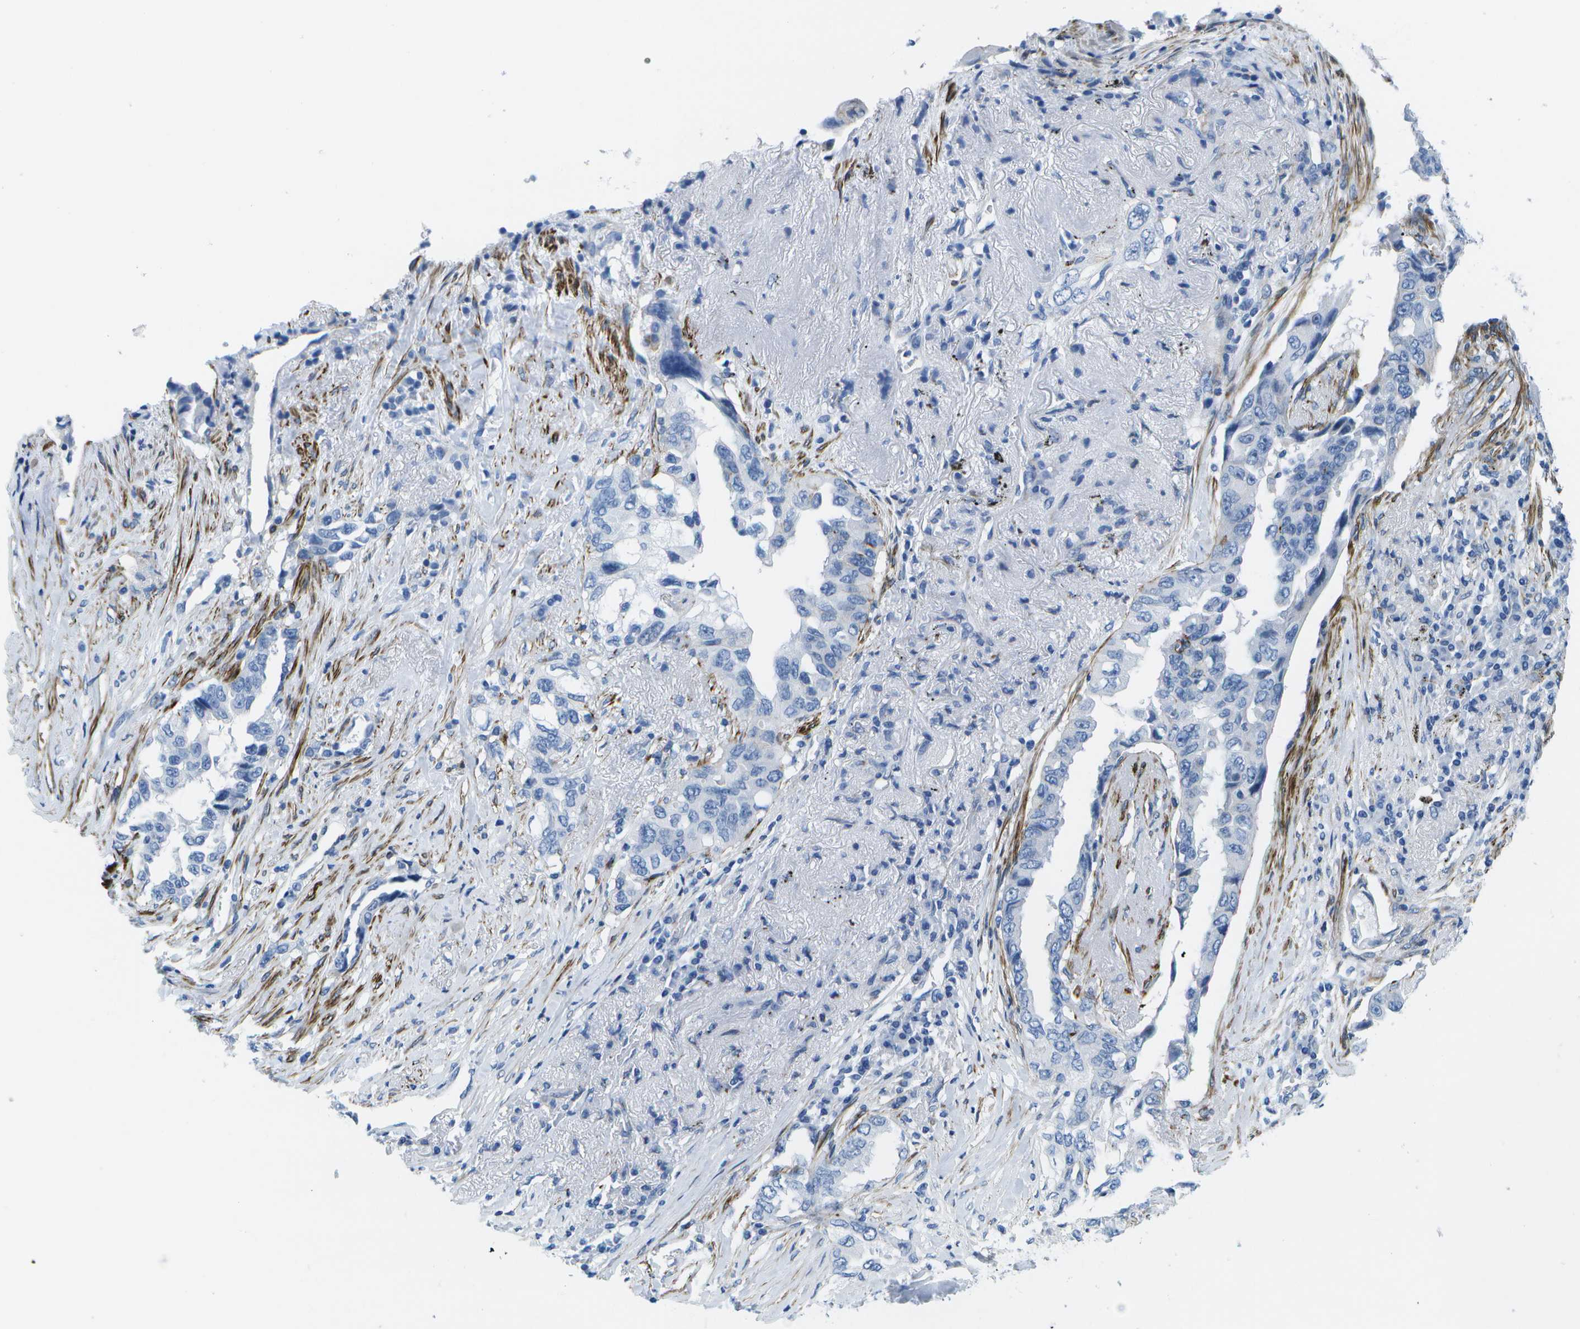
{"staining": {"intensity": "negative", "quantity": "none", "location": "none"}, "tissue": "lung cancer", "cell_type": "Tumor cells", "image_type": "cancer", "snomed": [{"axis": "morphology", "description": "Adenocarcinoma, NOS"}, {"axis": "topography", "description": "Lung"}], "caption": "DAB (3,3'-diaminobenzidine) immunohistochemical staining of human lung adenocarcinoma shows no significant staining in tumor cells. (Brightfield microscopy of DAB immunohistochemistry at high magnification).", "gene": "ADGRG6", "patient": {"sex": "female", "age": 51}}